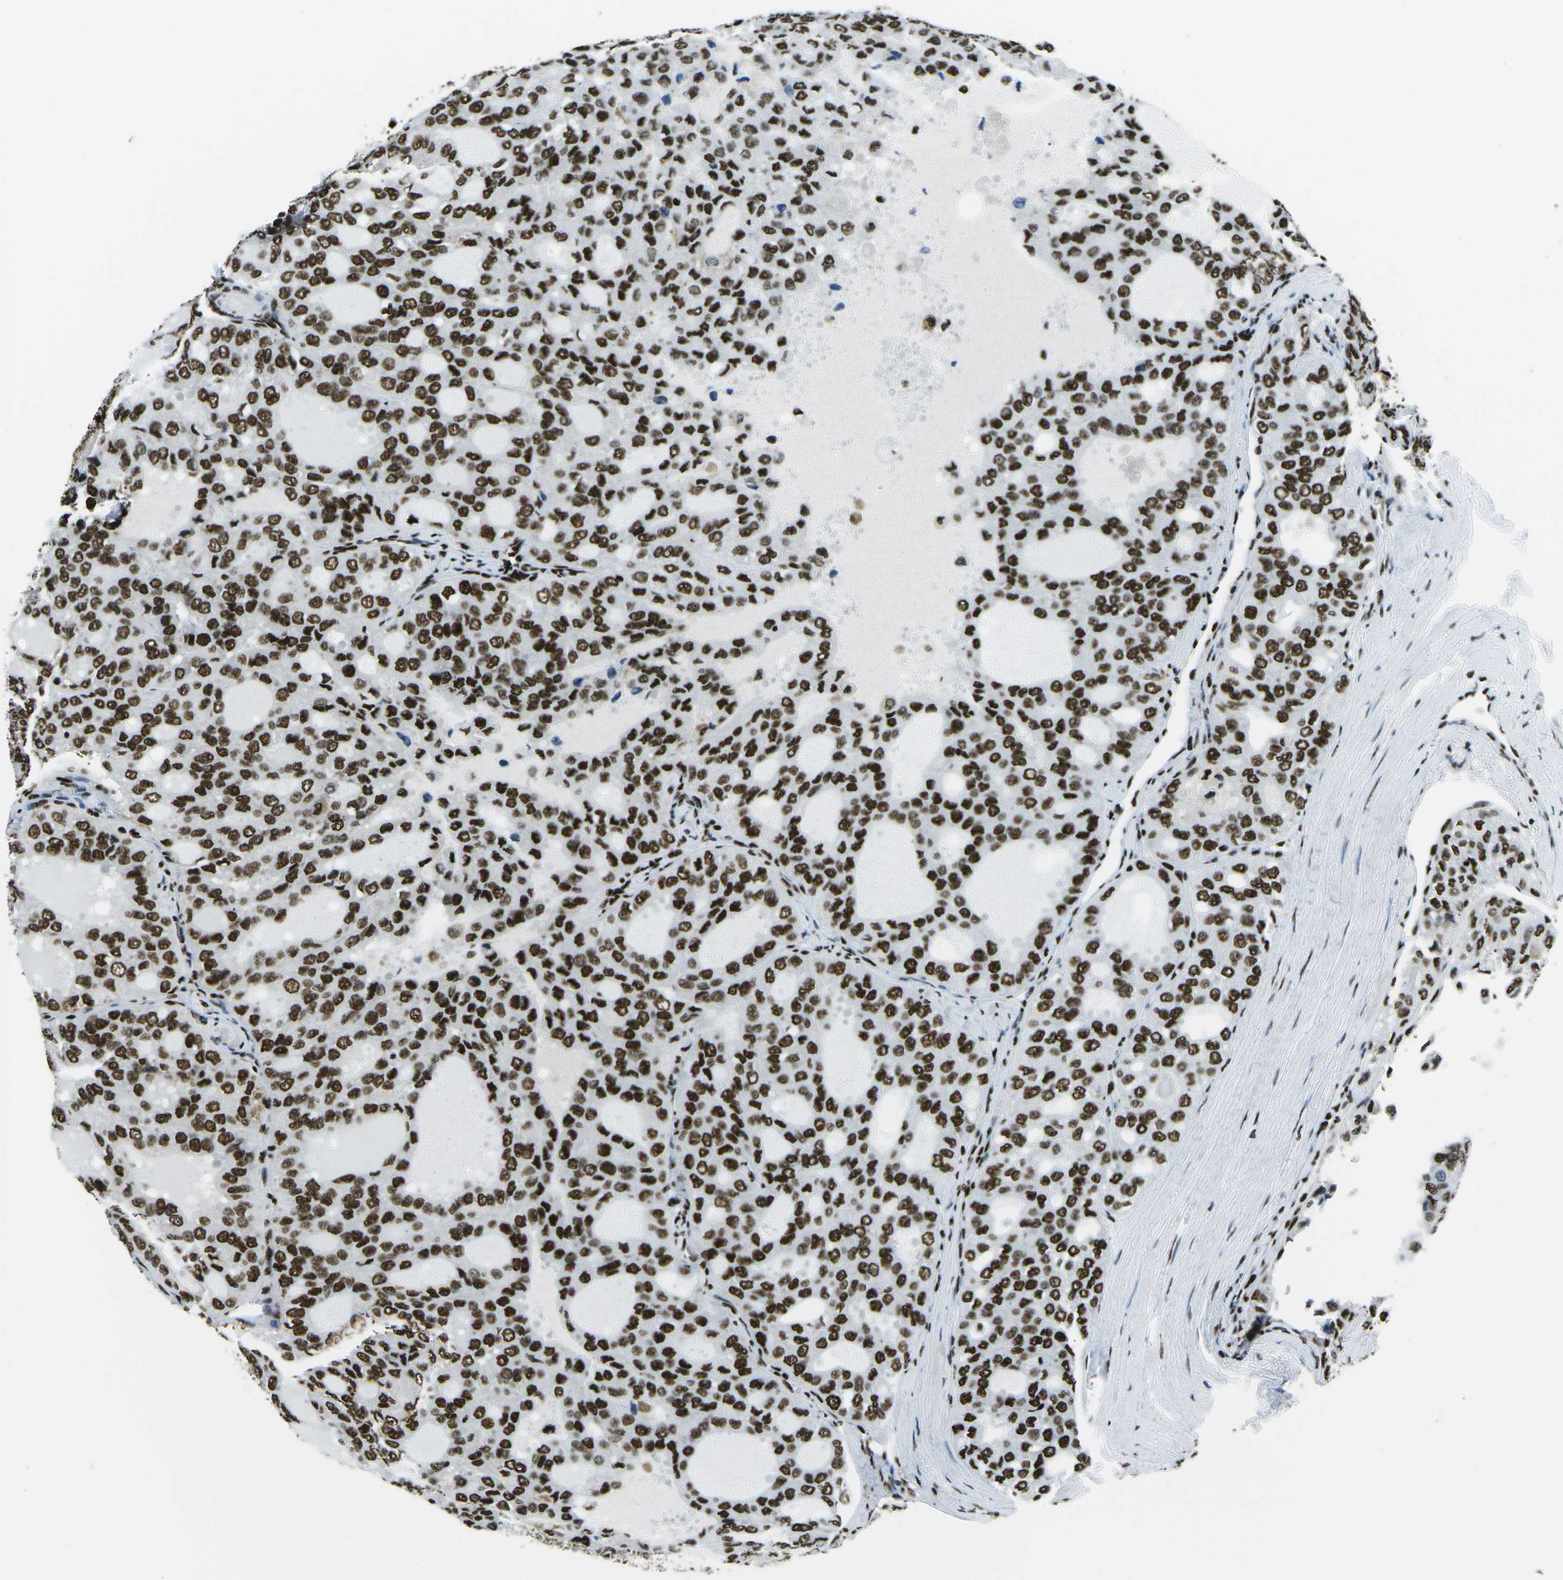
{"staining": {"intensity": "strong", "quantity": ">75%", "location": "nuclear"}, "tissue": "thyroid cancer", "cell_type": "Tumor cells", "image_type": "cancer", "snomed": [{"axis": "morphology", "description": "Follicular adenoma carcinoma, NOS"}, {"axis": "topography", "description": "Thyroid gland"}], "caption": "Immunohistochemistry (IHC) of thyroid cancer (follicular adenoma carcinoma) demonstrates high levels of strong nuclear expression in about >75% of tumor cells.", "gene": "HNRNPL", "patient": {"sex": "male", "age": 75}}